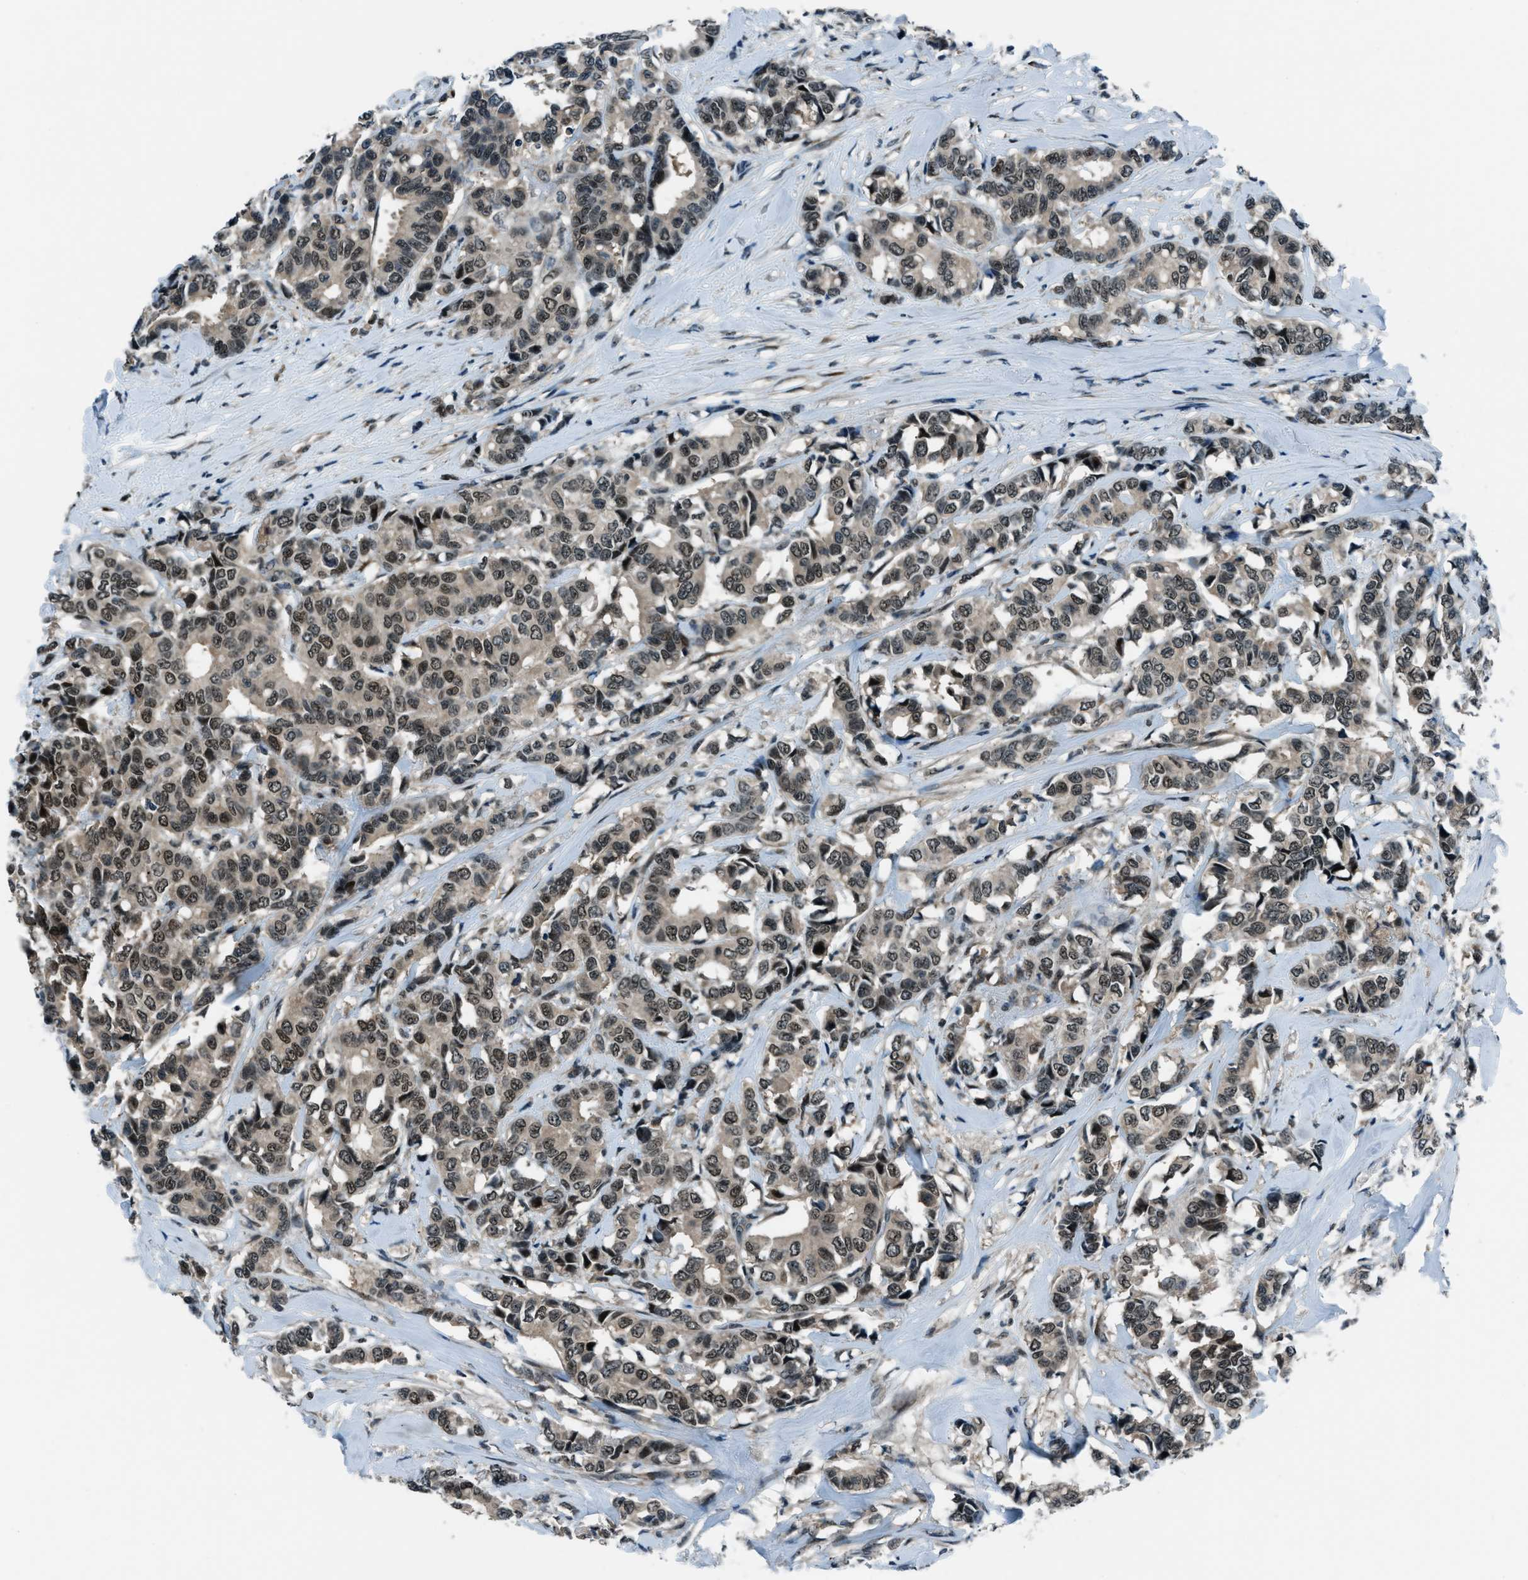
{"staining": {"intensity": "moderate", "quantity": ">75%", "location": "cytoplasmic/membranous,nuclear"}, "tissue": "breast cancer", "cell_type": "Tumor cells", "image_type": "cancer", "snomed": [{"axis": "morphology", "description": "Duct carcinoma"}, {"axis": "topography", "description": "Breast"}], "caption": "Immunohistochemistry (IHC) staining of breast cancer (intraductal carcinoma), which reveals medium levels of moderate cytoplasmic/membranous and nuclear expression in approximately >75% of tumor cells indicating moderate cytoplasmic/membranous and nuclear protein staining. The staining was performed using DAB (3,3'-diaminobenzidine) (brown) for protein detection and nuclei were counterstained in hematoxylin (blue).", "gene": "ACTL9", "patient": {"sex": "female", "age": 87}}